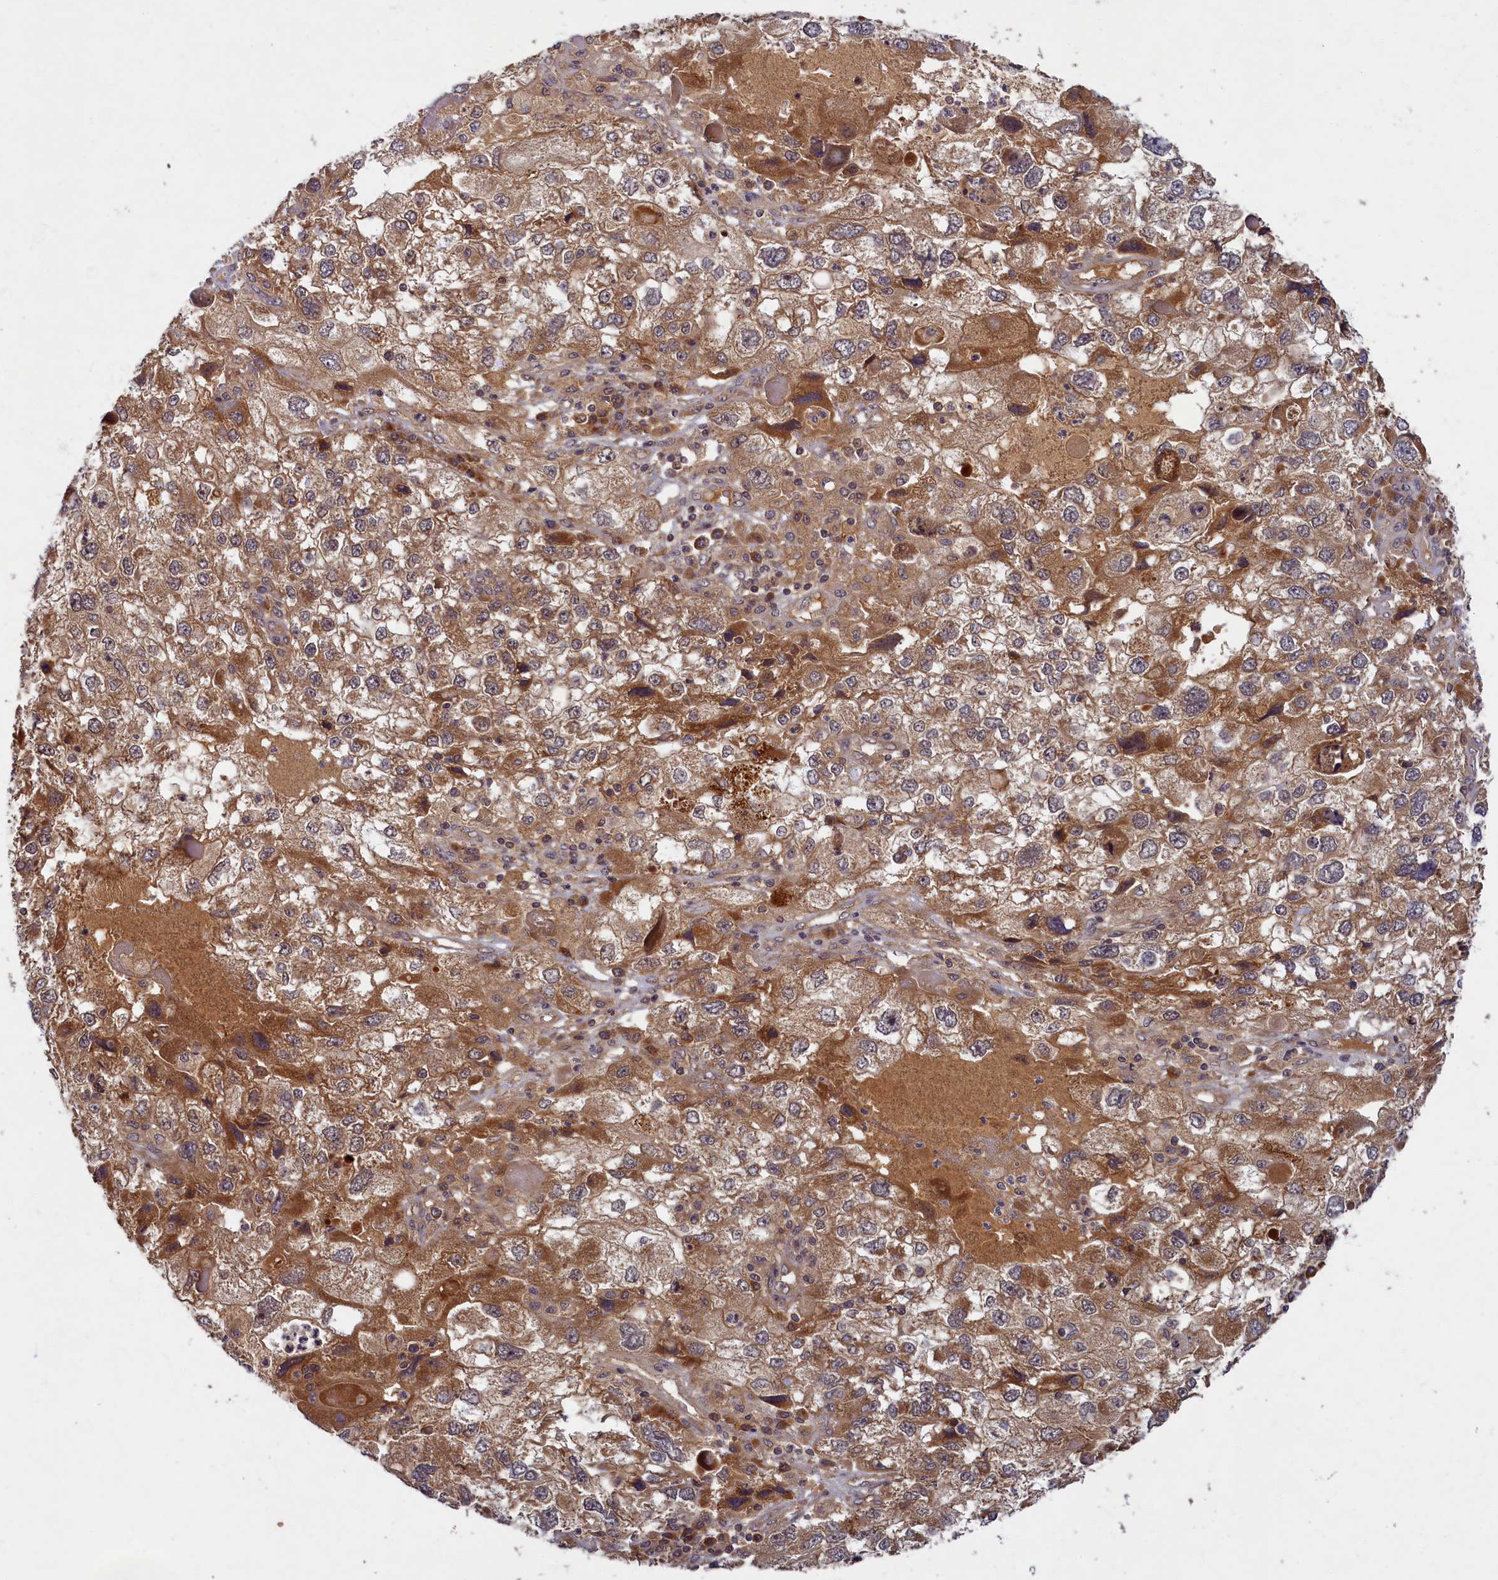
{"staining": {"intensity": "moderate", "quantity": ">75%", "location": "cytoplasmic/membranous"}, "tissue": "endometrial cancer", "cell_type": "Tumor cells", "image_type": "cancer", "snomed": [{"axis": "morphology", "description": "Adenocarcinoma, NOS"}, {"axis": "topography", "description": "Endometrium"}], "caption": "Endometrial cancer stained for a protein demonstrates moderate cytoplasmic/membranous positivity in tumor cells.", "gene": "BICD1", "patient": {"sex": "female", "age": 49}}